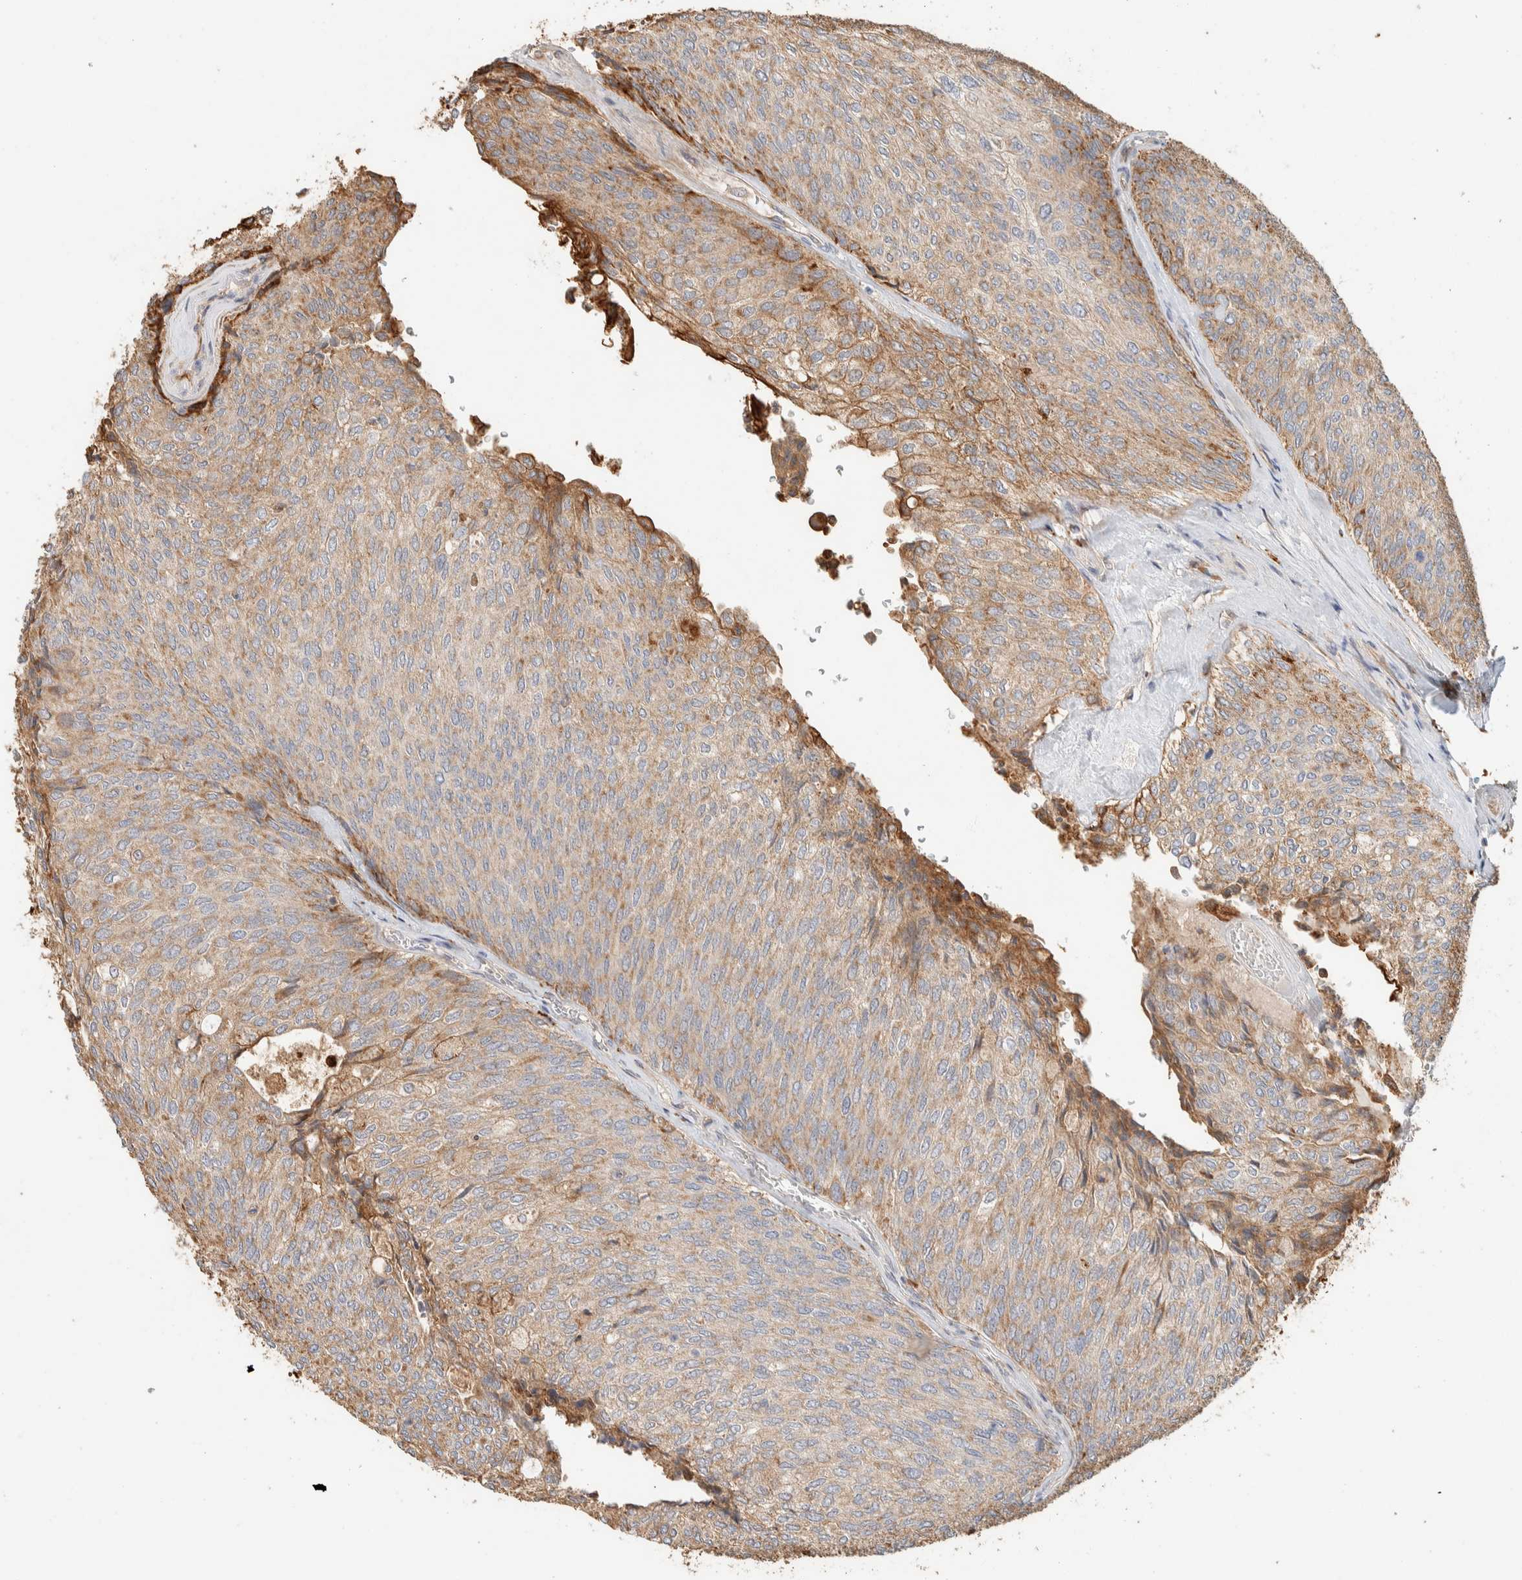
{"staining": {"intensity": "moderate", "quantity": "25%-75%", "location": "cytoplasmic/membranous"}, "tissue": "urothelial cancer", "cell_type": "Tumor cells", "image_type": "cancer", "snomed": [{"axis": "morphology", "description": "Urothelial carcinoma, Low grade"}, {"axis": "topography", "description": "Urinary bladder"}], "caption": "Protein expression by immunohistochemistry (IHC) shows moderate cytoplasmic/membranous staining in about 25%-75% of tumor cells in urothelial carcinoma (low-grade). The staining was performed using DAB (3,3'-diaminobenzidine) to visualize the protein expression in brown, while the nuclei were stained in blue with hematoxylin (Magnification: 20x).", "gene": "KIF9", "patient": {"sex": "female", "age": 79}}